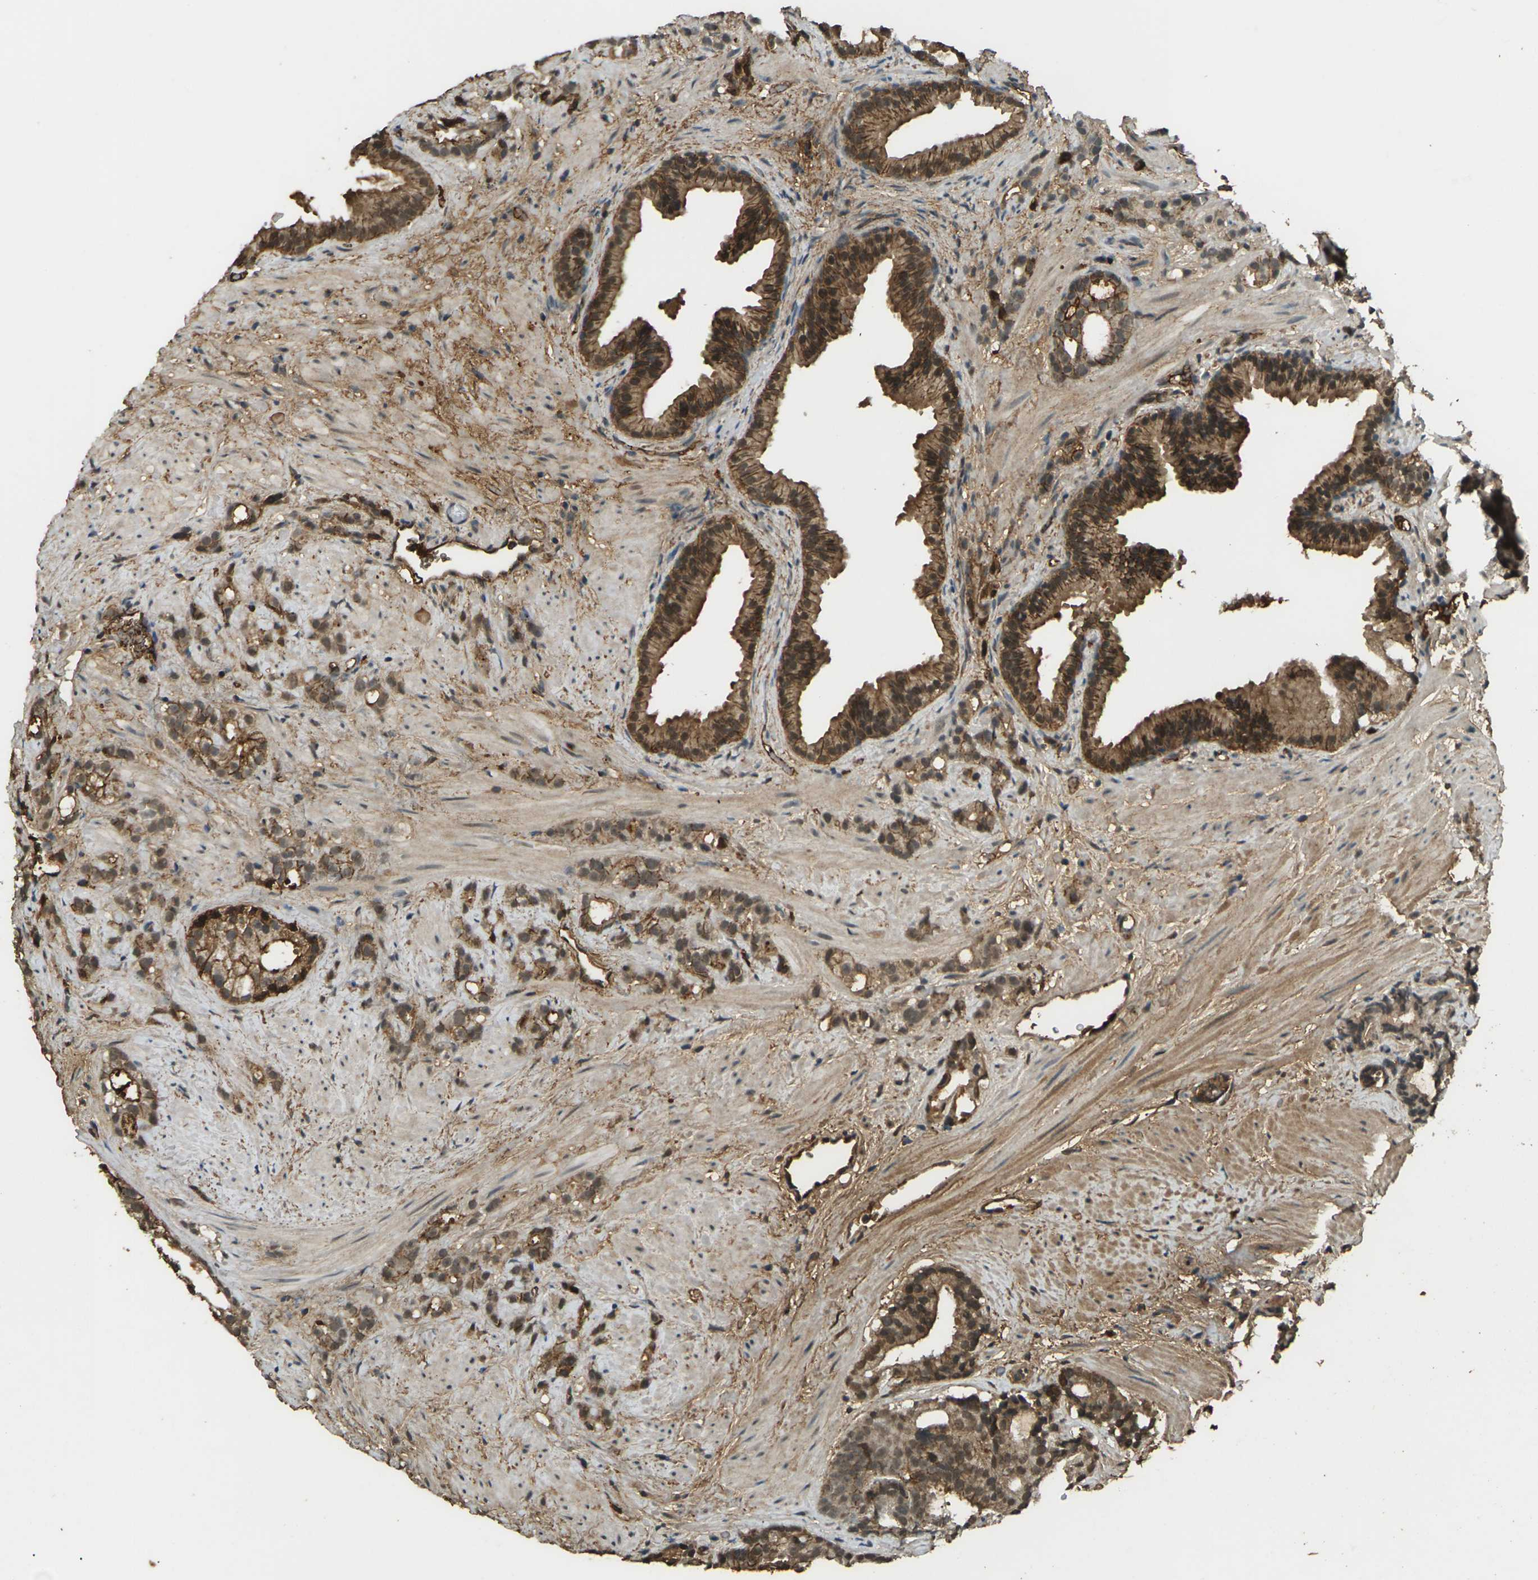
{"staining": {"intensity": "moderate", "quantity": ">75%", "location": "cytoplasmic/membranous"}, "tissue": "prostate cancer", "cell_type": "Tumor cells", "image_type": "cancer", "snomed": [{"axis": "morphology", "description": "Adenocarcinoma, Low grade"}, {"axis": "topography", "description": "Prostate"}], "caption": "Moderate cytoplasmic/membranous positivity for a protein is seen in about >75% of tumor cells of prostate low-grade adenocarcinoma using IHC.", "gene": "CYP1B1", "patient": {"sex": "male", "age": 89}}